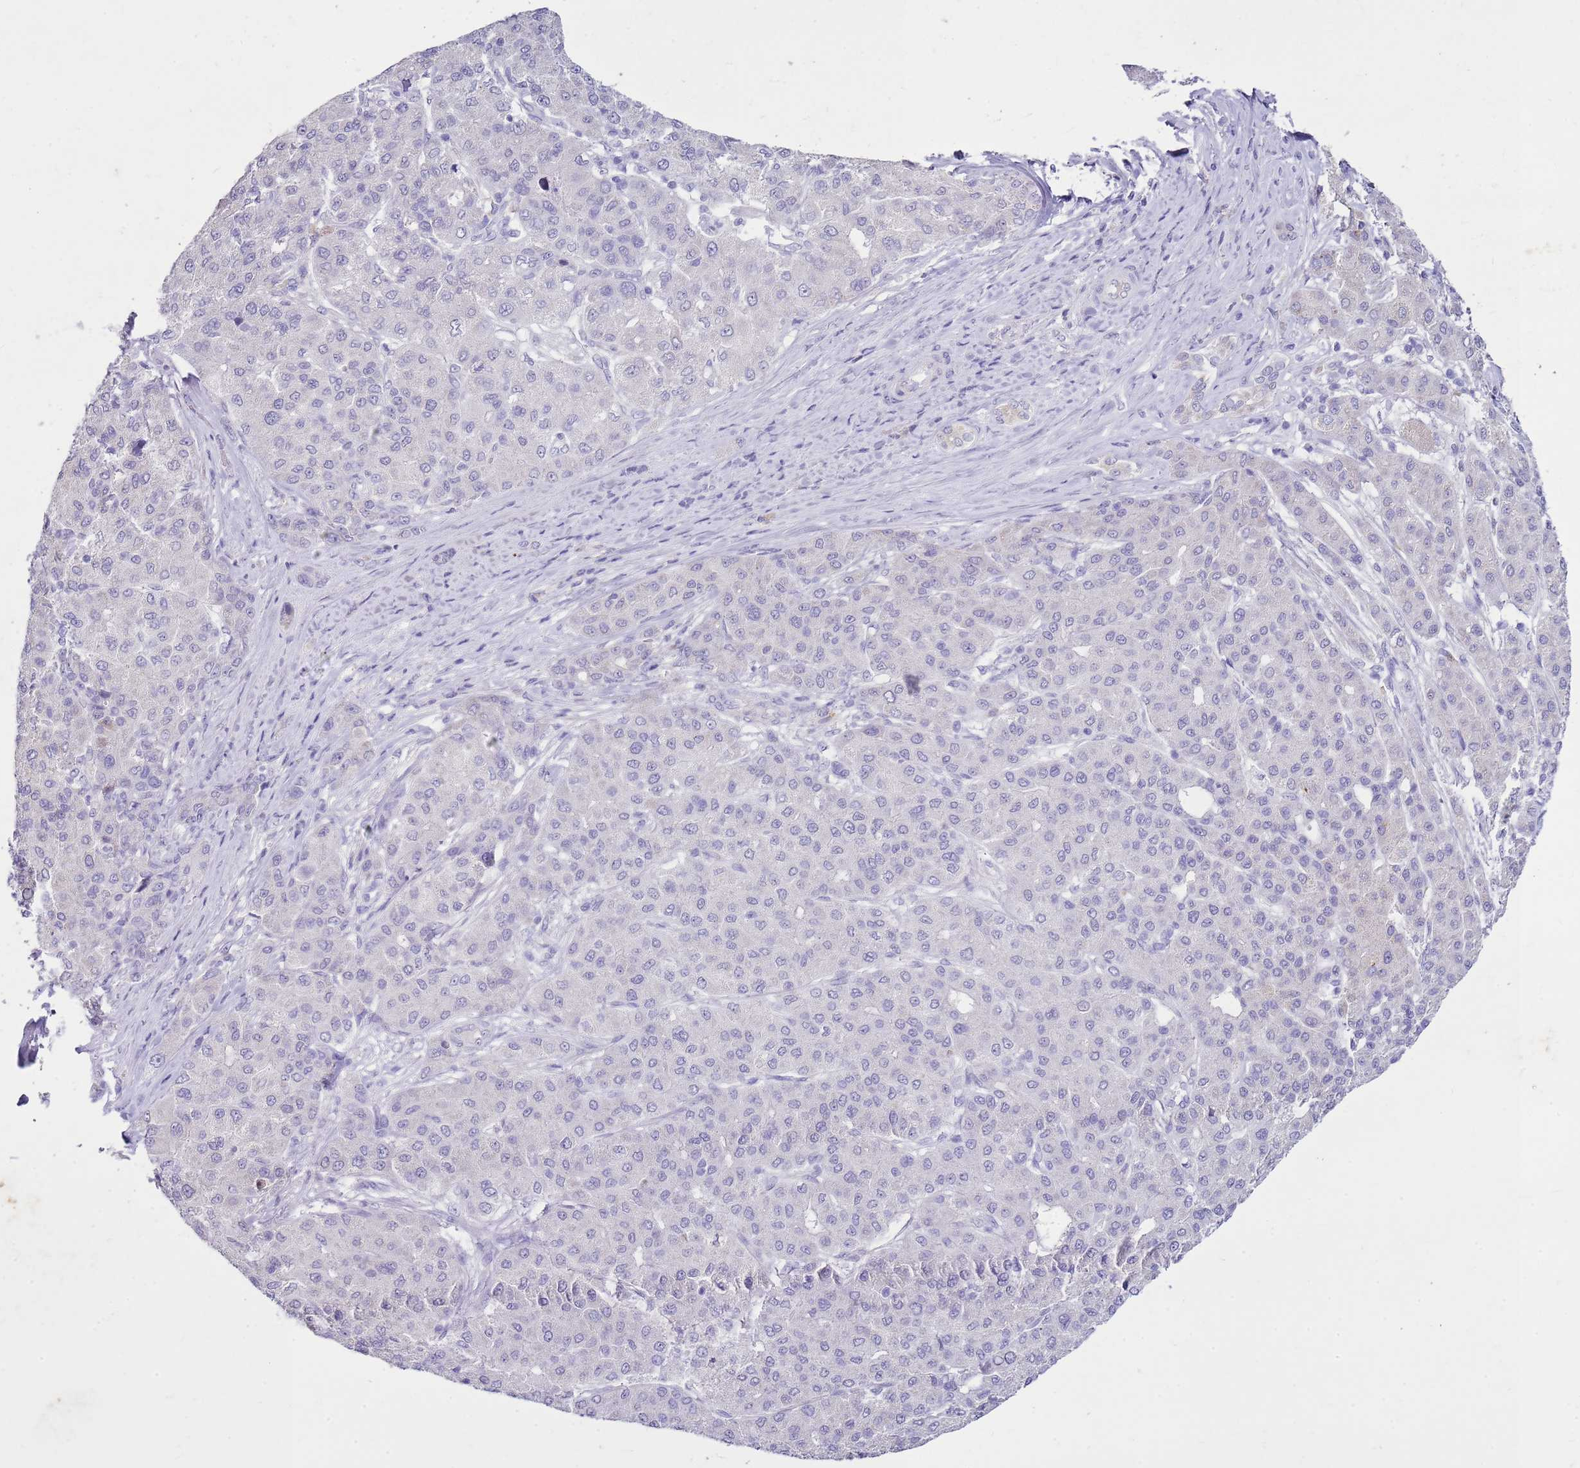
{"staining": {"intensity": "negative", "quantity": "none", "location": "none"}, "tissue": "liver cancer", "cell_type": "Tumor cells", "image_type": "cancer", "snomed": [{"axis": "morphology", "description": "Carcinoma, Hepatocellular, NOS"}, {"axis": "topography", "description": "Liver"}], "caption": "Liver hepatocellular carcinoma was stained to show a protein in brown. There is no significant positivity in tumor cells. (DAB immunohistochemistry with hematoxylin counter stain).", "gene": "FABP2", "patient": {"sex": "male", "age": 65}}